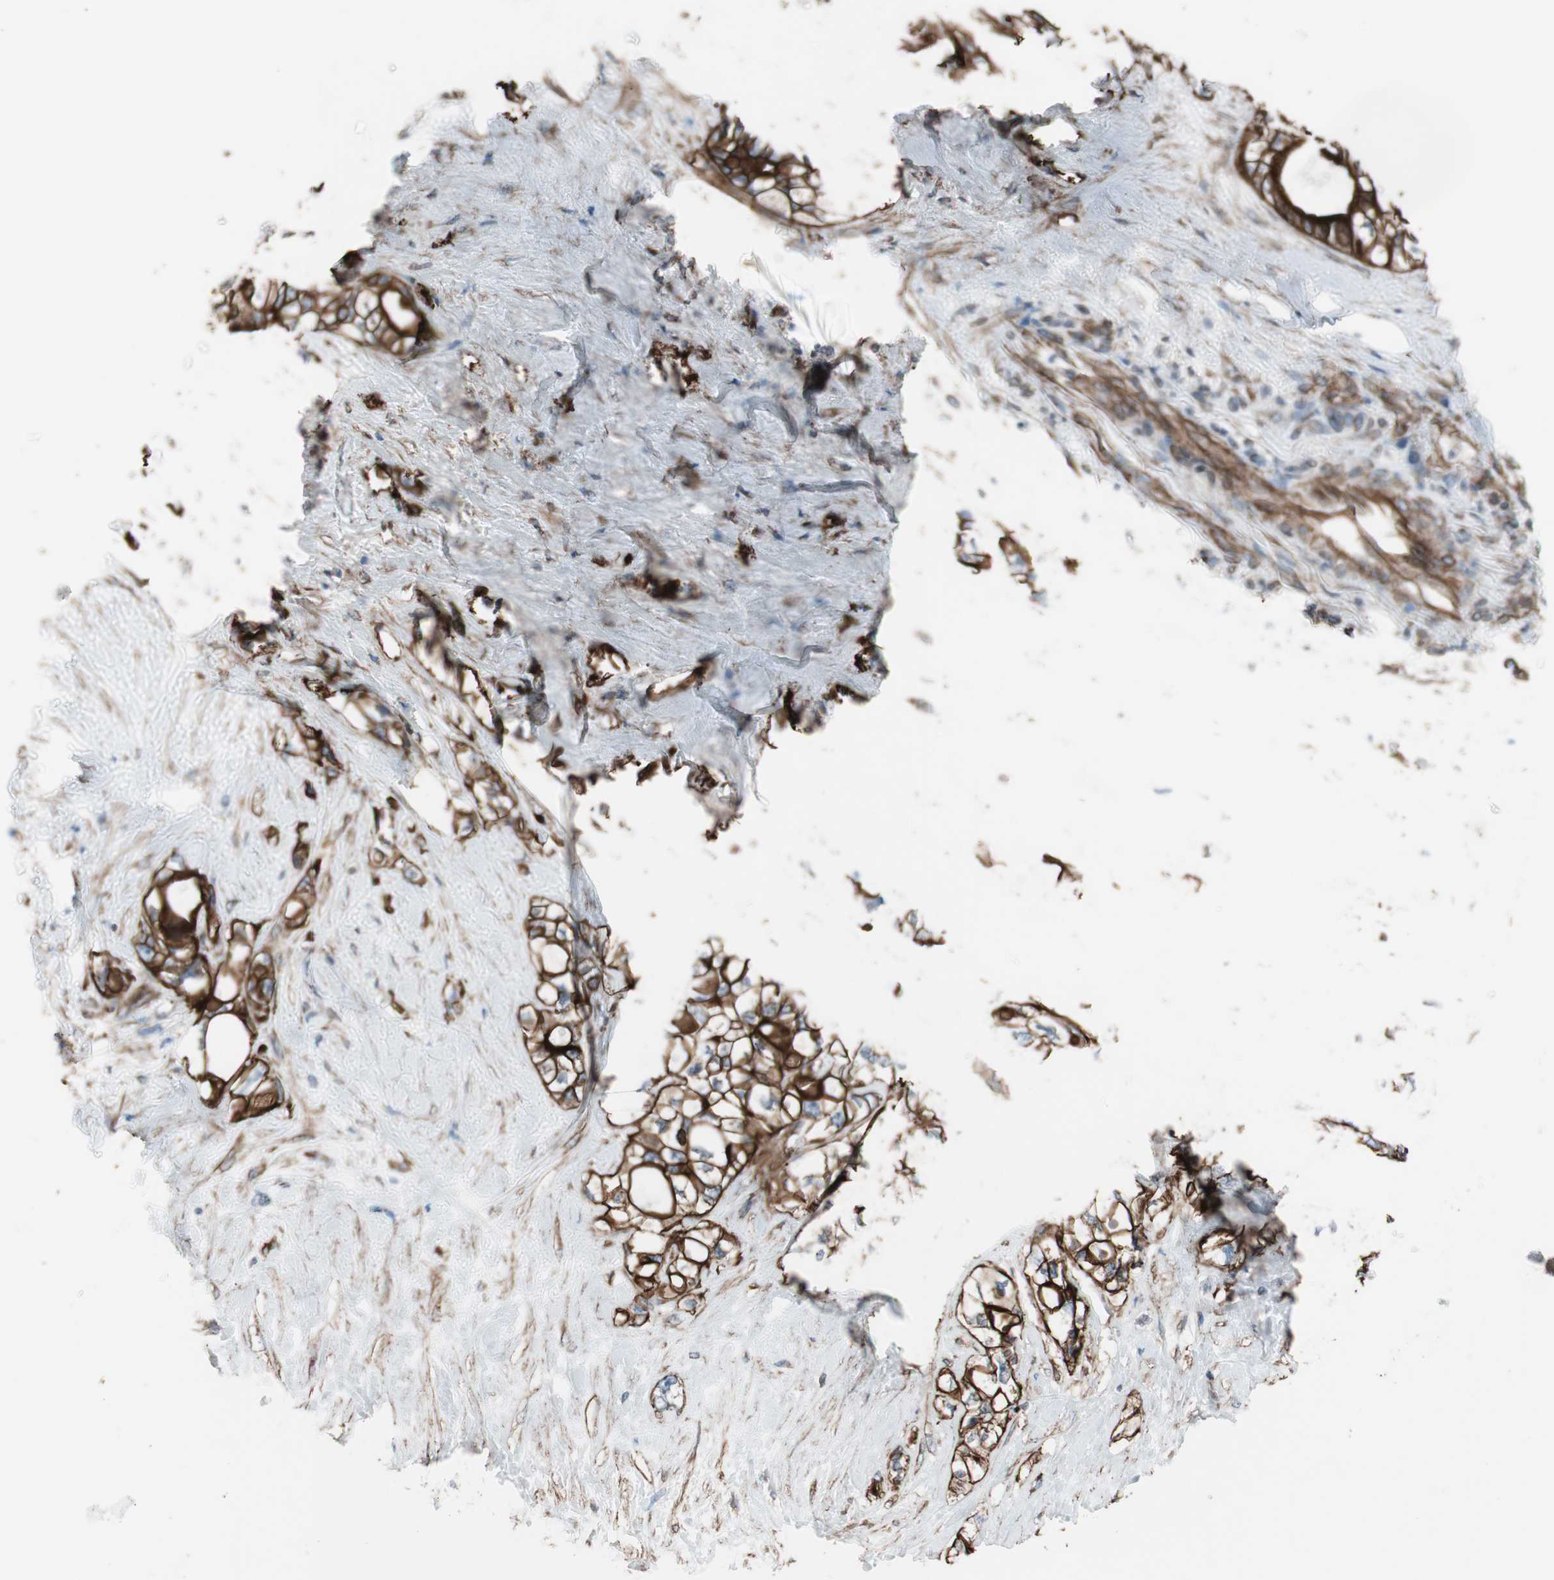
{"staining": {"intensity": "strong", "quantity": ">75%", "location": "cytoplasmic/membranous"}, "tissue": "pancreatic cancer", "cell_type": "Tumor cells", "image_type": "cancer", "snomed": [{"axis": "morphology", "description": "Adenocarcinoma, NOS"}, {"axis": "topography", "description": "Pancreas"}], "caption": "Protein staining by immunohistochemistry (IHC) shows strong cytoplasmic/membranous expression in about >75% of tumor cells in pancreatic cancer (adenocarcinoma). (DAB (3,3'-diaminobenzidine) IHC with brightfield microscopy, high magnification).", "gene": "TCTA", "patient": {"sex": "male", "age": 70}}